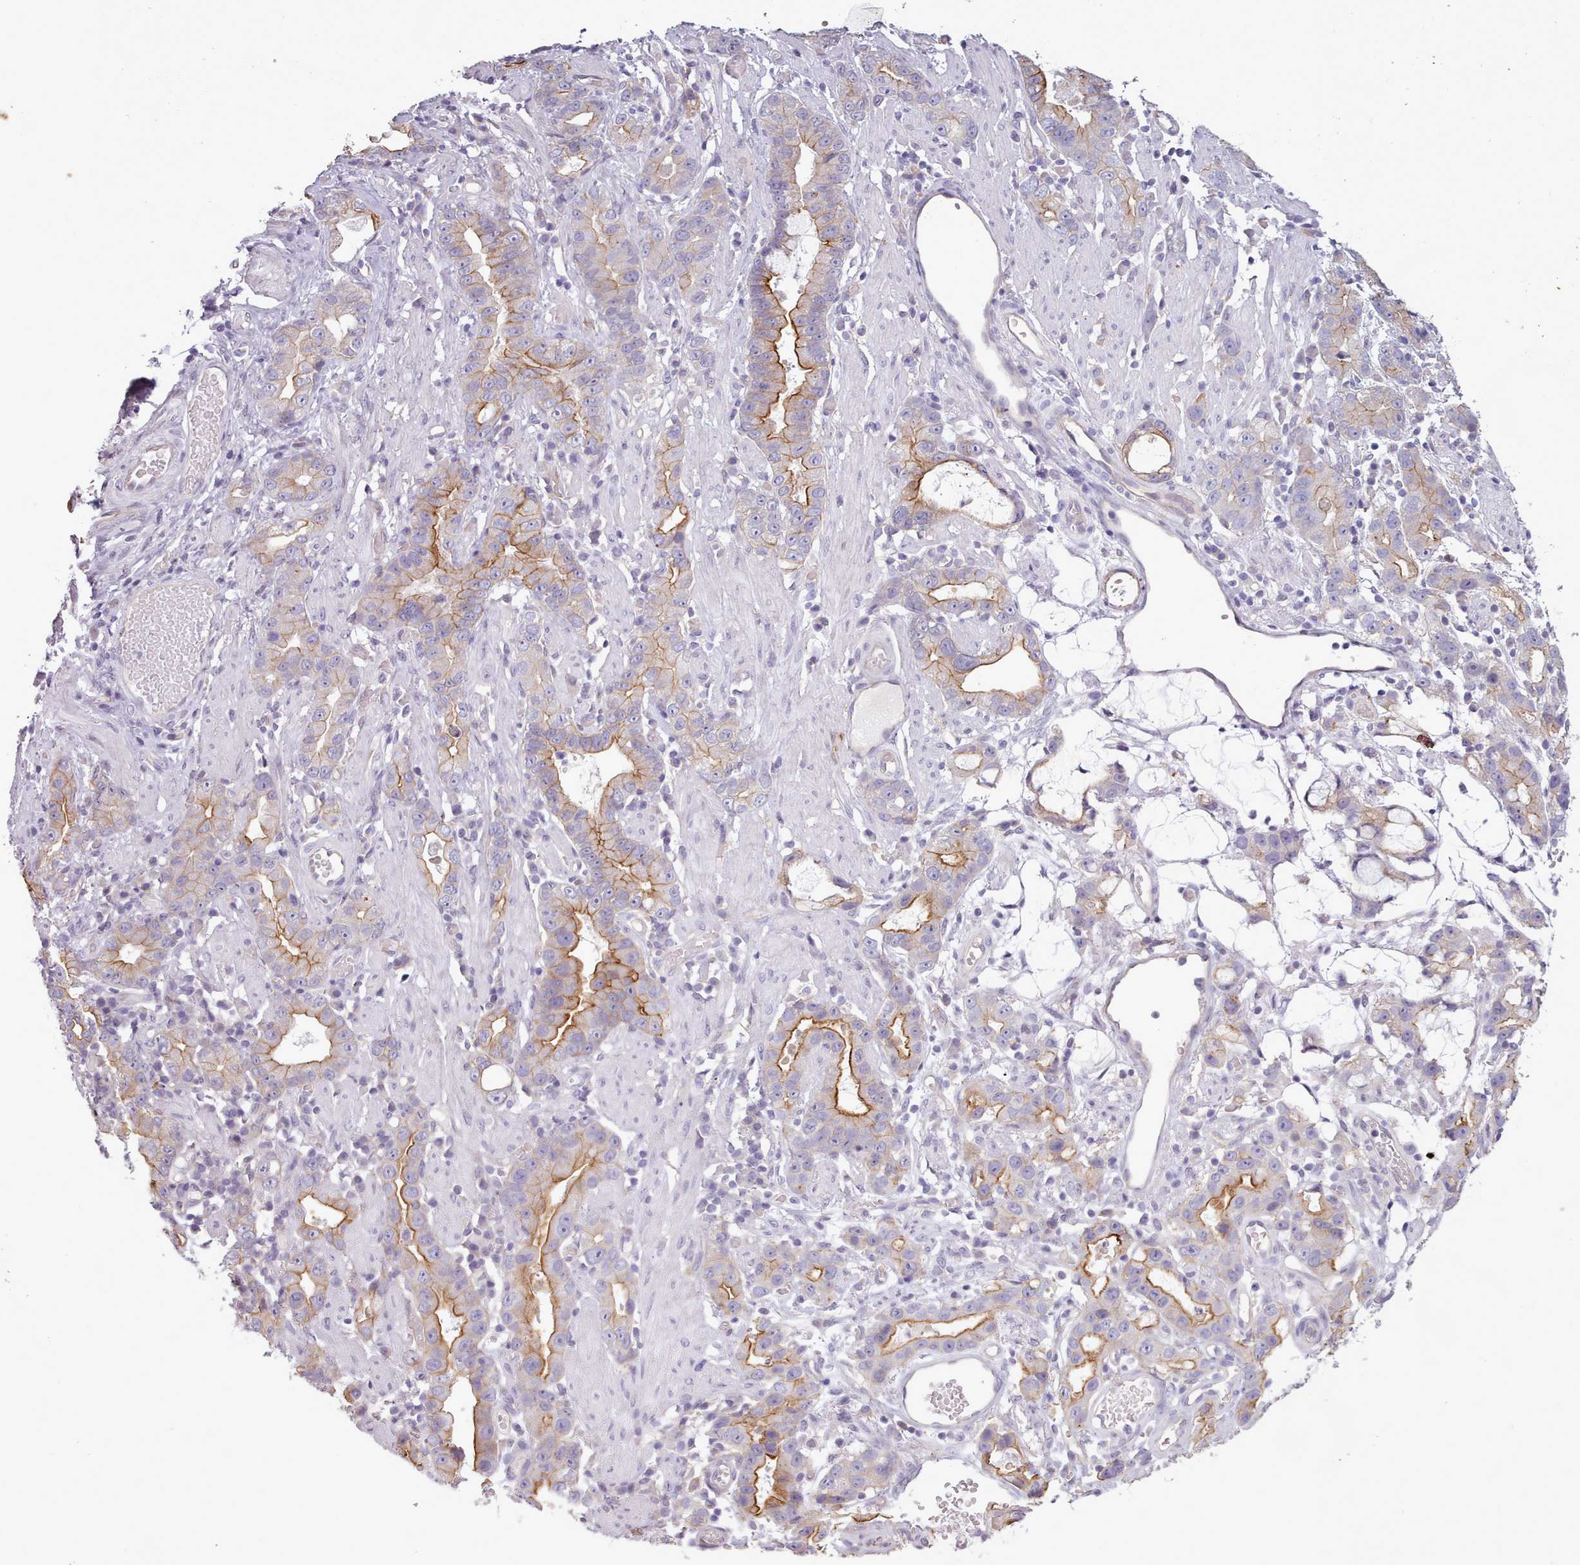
{"staining": {"intensity": "moderate", "quantity": "25%-75%", "location": "cytoplasmic/membranous"}, "tissue": "stomach cancer", "cell_type": "Tumor cells", "image_type": "cancer", "snomed": [{"axis": "morphology", "description": "Adenocarcinoma, NOS"}, {"axis": "topography", "description": "Stomach"}], "caption": "Protein analysis of stomach adenocarcinoma tissue shows moderate cytoplasmic/membranous expression in approximately 25%-75% of tumor cells.", "gene": "PLD4", "patient": {"sex": "male", "age": 55}}